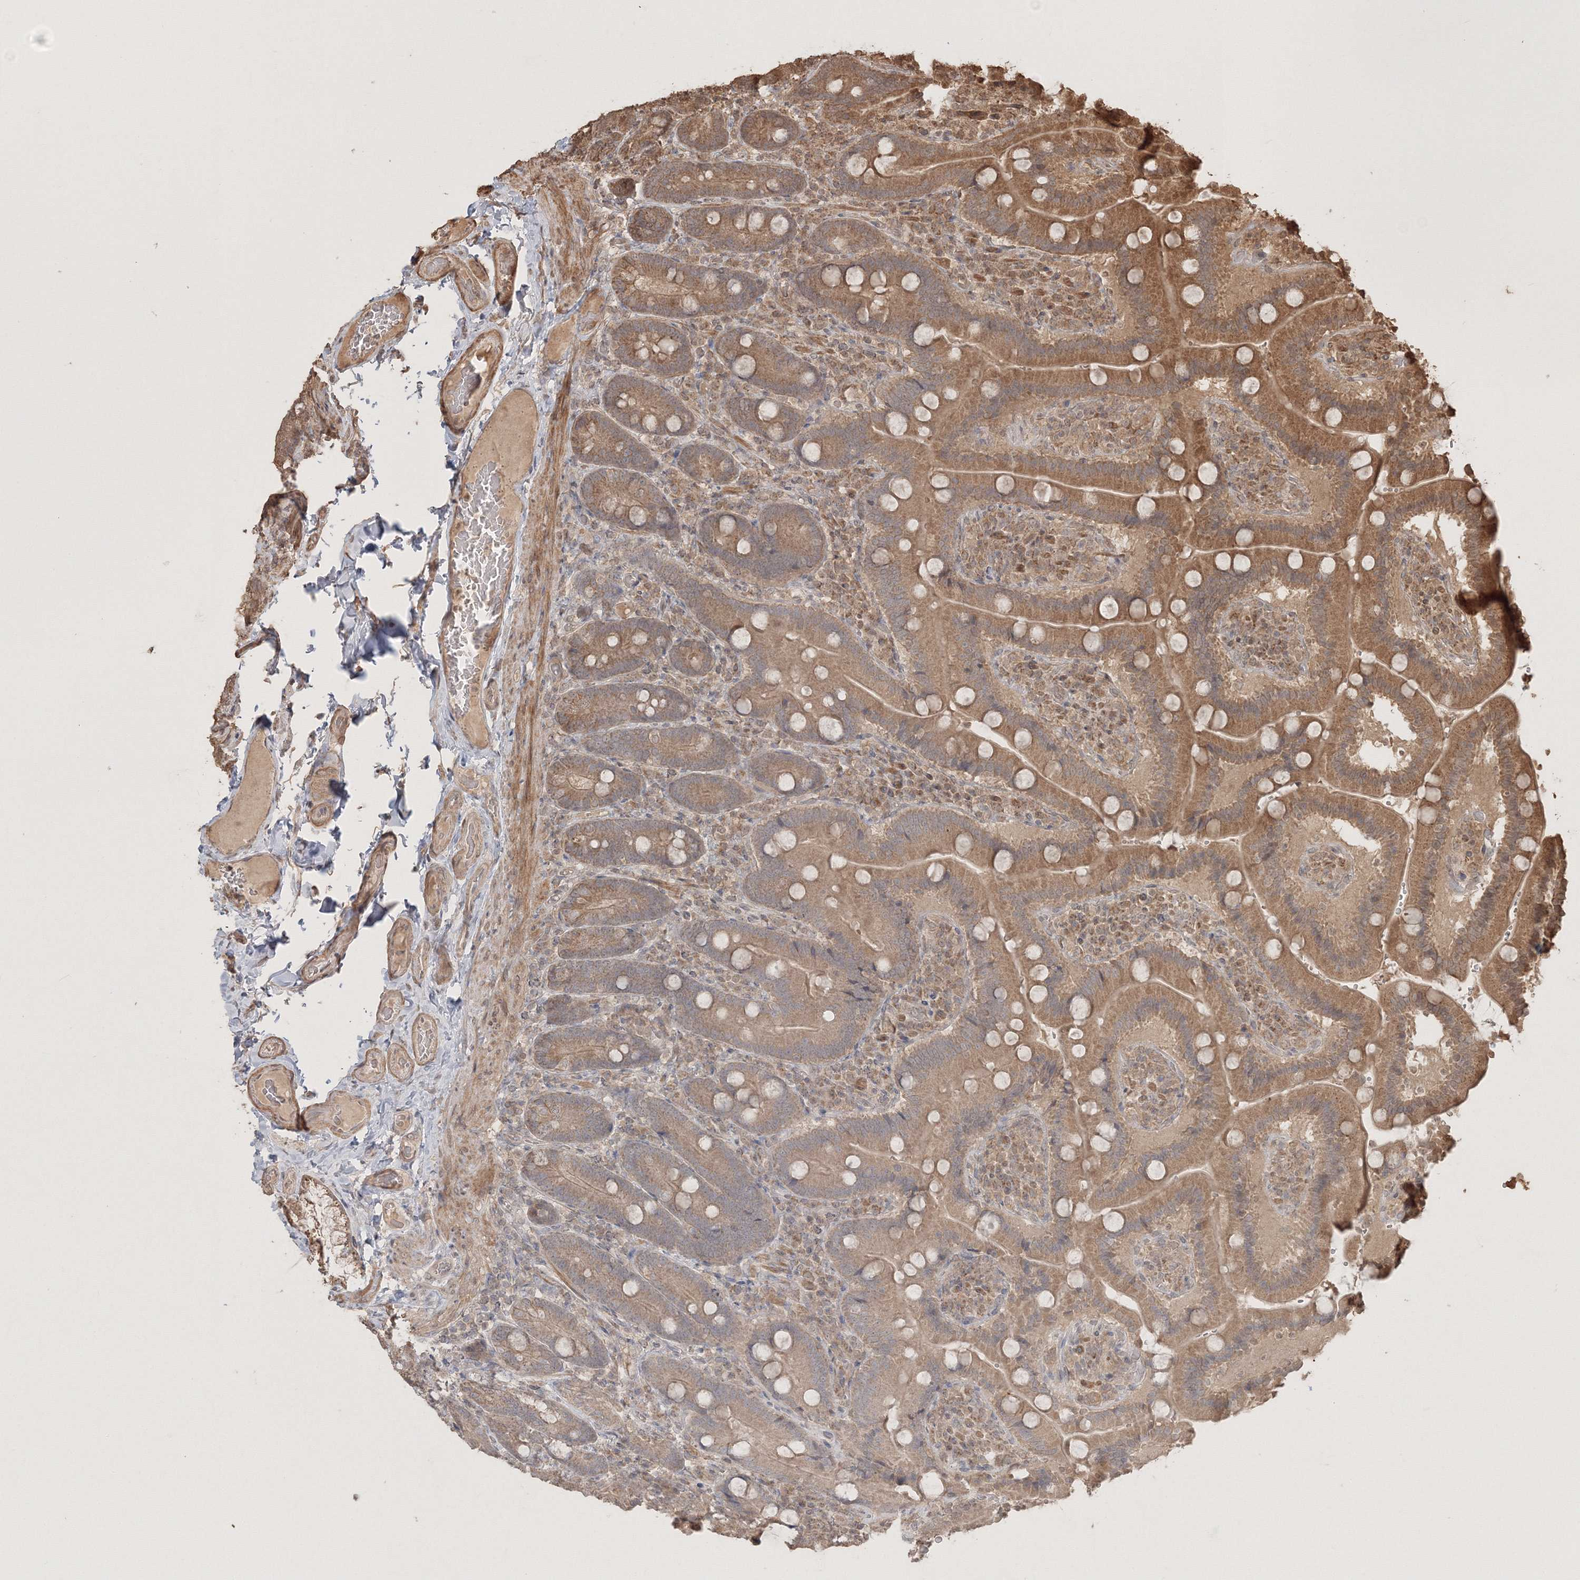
{"staining": {"intensity": "moderate", "quantity": ">75%", "location": "cytoplasmic/membranous"}, "tissue": "duodenum", "cell_type": "Glandular cells", "image_type": "normal", "snomed": [{"axis": "morphology", "description": "Normal tissue, NOS"}, {"axis": "topography", "description": "Duodenum"}], "caption": "This histopathology image shows IHC staining of normal human duodenum, with medium moderate cytoplasmic/membranous staining in approximately >75% of glandular cells.", "gene": "CCDC122", "patient": {"sex": "female", "age": 62}}